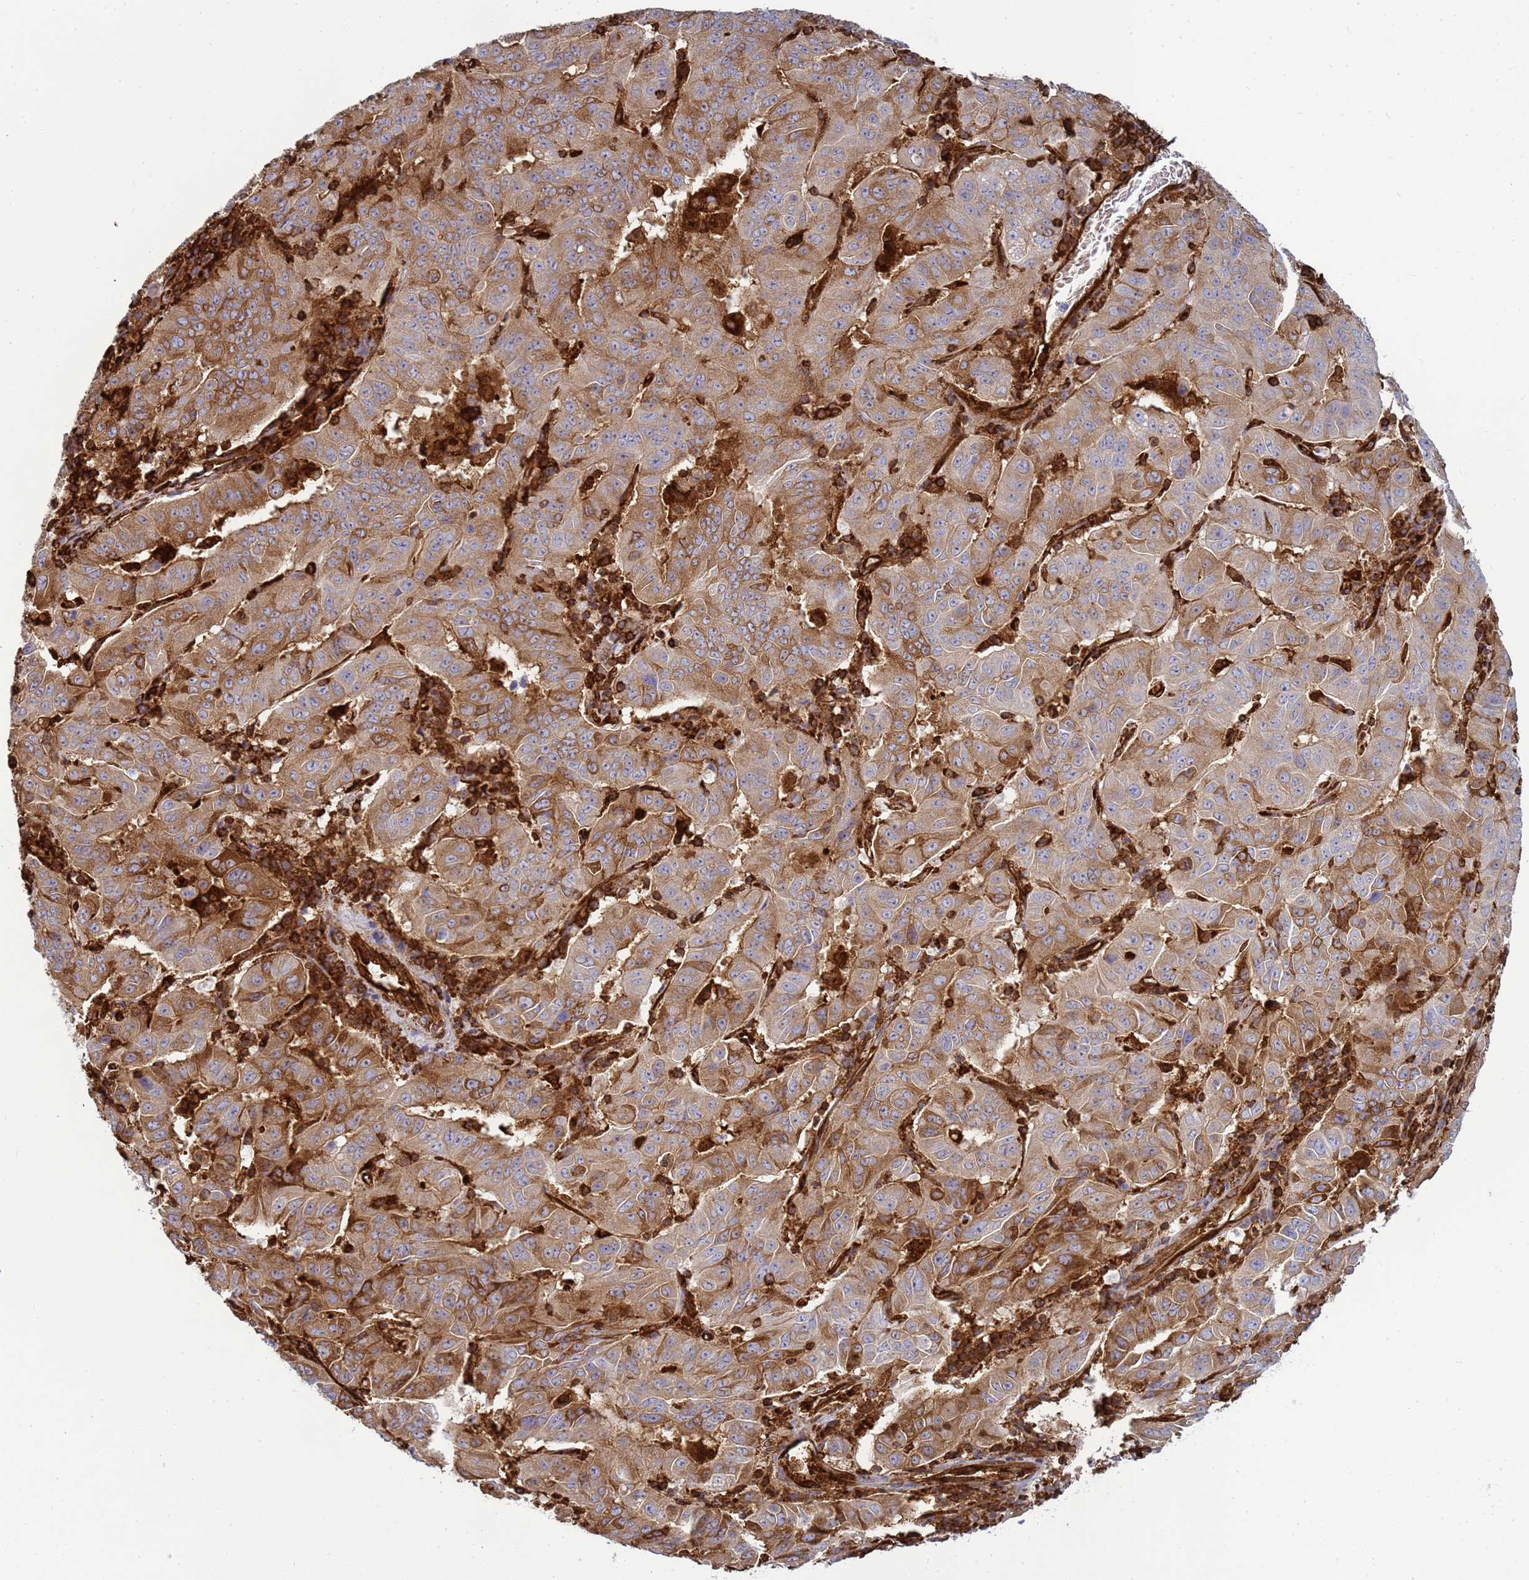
{"staining": {"intensity": "moderate", "quantity": ">75%", "location": "cytoplasmic/membranous"}, "tissue": "pancreatic cancer", "cell_type": "Tumor cells", "image_type": "cancer", "snomed": [{"axis": "morphology", "description": "Adenocarcinoma, NOS"}, {"axis": "topography", "description": "Pancreas"}], "caption": "IHC image of neoplastic tissue: pancreatic cancer (adenocarcinoma) stained using immunohistochemistry displays medium levels of moderate protein expression localized specifically in the cytoplasmic/membranous of tumor cells, appearing as a cytoplasmic/membranous brown color.", "gene": "ZBTB8OS", "patient": {"sex": "male", "age": 63}}